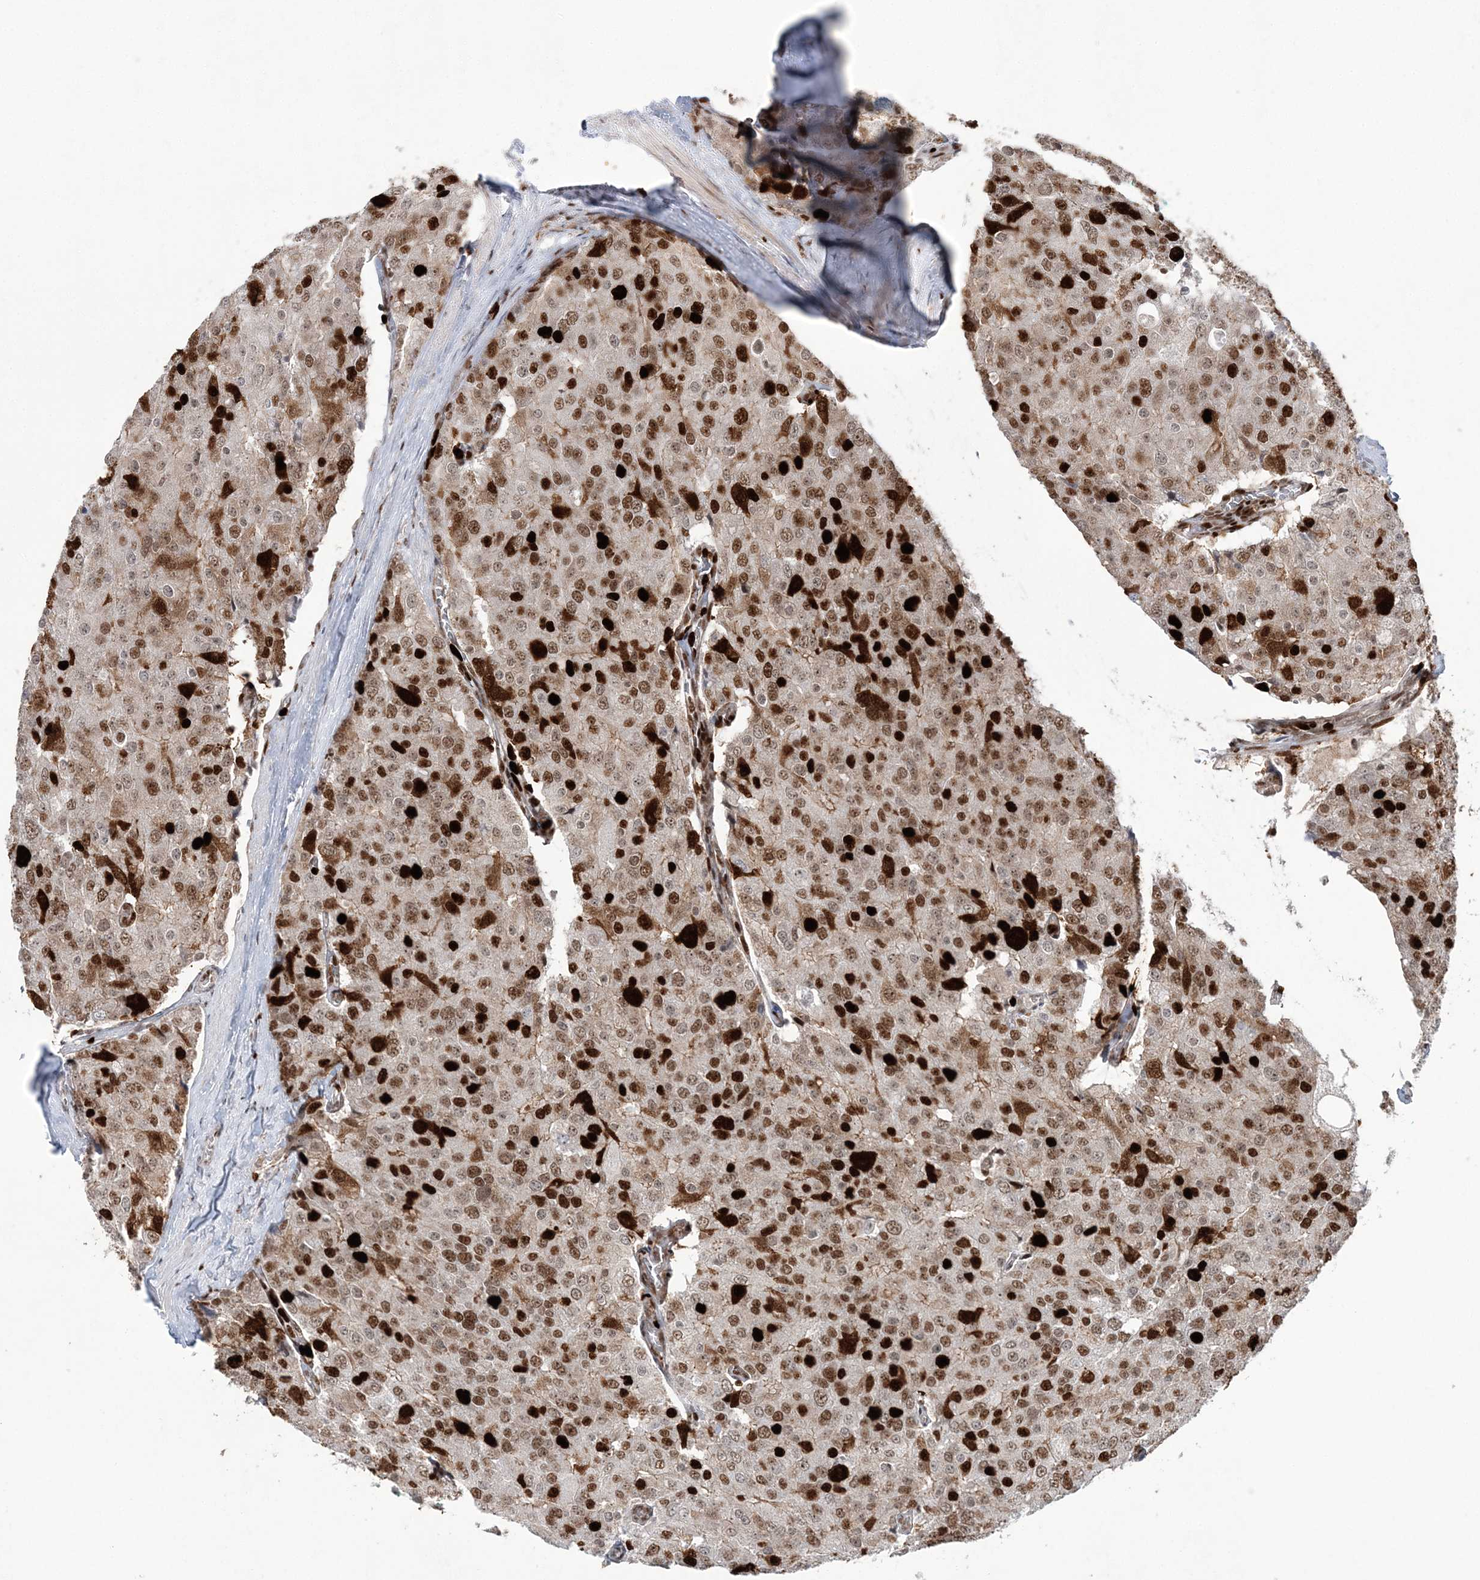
{"staining": {"intensity": "moderate", "quantity": ">75%", "location": "nuclear"}, "tissue": "prostate cancer", "cell_type": "Tumor cells", "image_type": "cancer", "snomed": [{"axis": "morphology", "description": "Adenocarcinoma, High grade"}, {"axis": "topography", "description": "Prostate"}], "caption": "Prostate cancer was stained to show a protein in brown. There is medium levels of moderate nuclear expression in approximately >75% of tumor cells. (DAB (3,3'-diaminobenzidine) IHC, brown staining for protein, blue staining for nuclei).", "gene": "LIG1", "patient": {"sex": "male", "age": 50}}